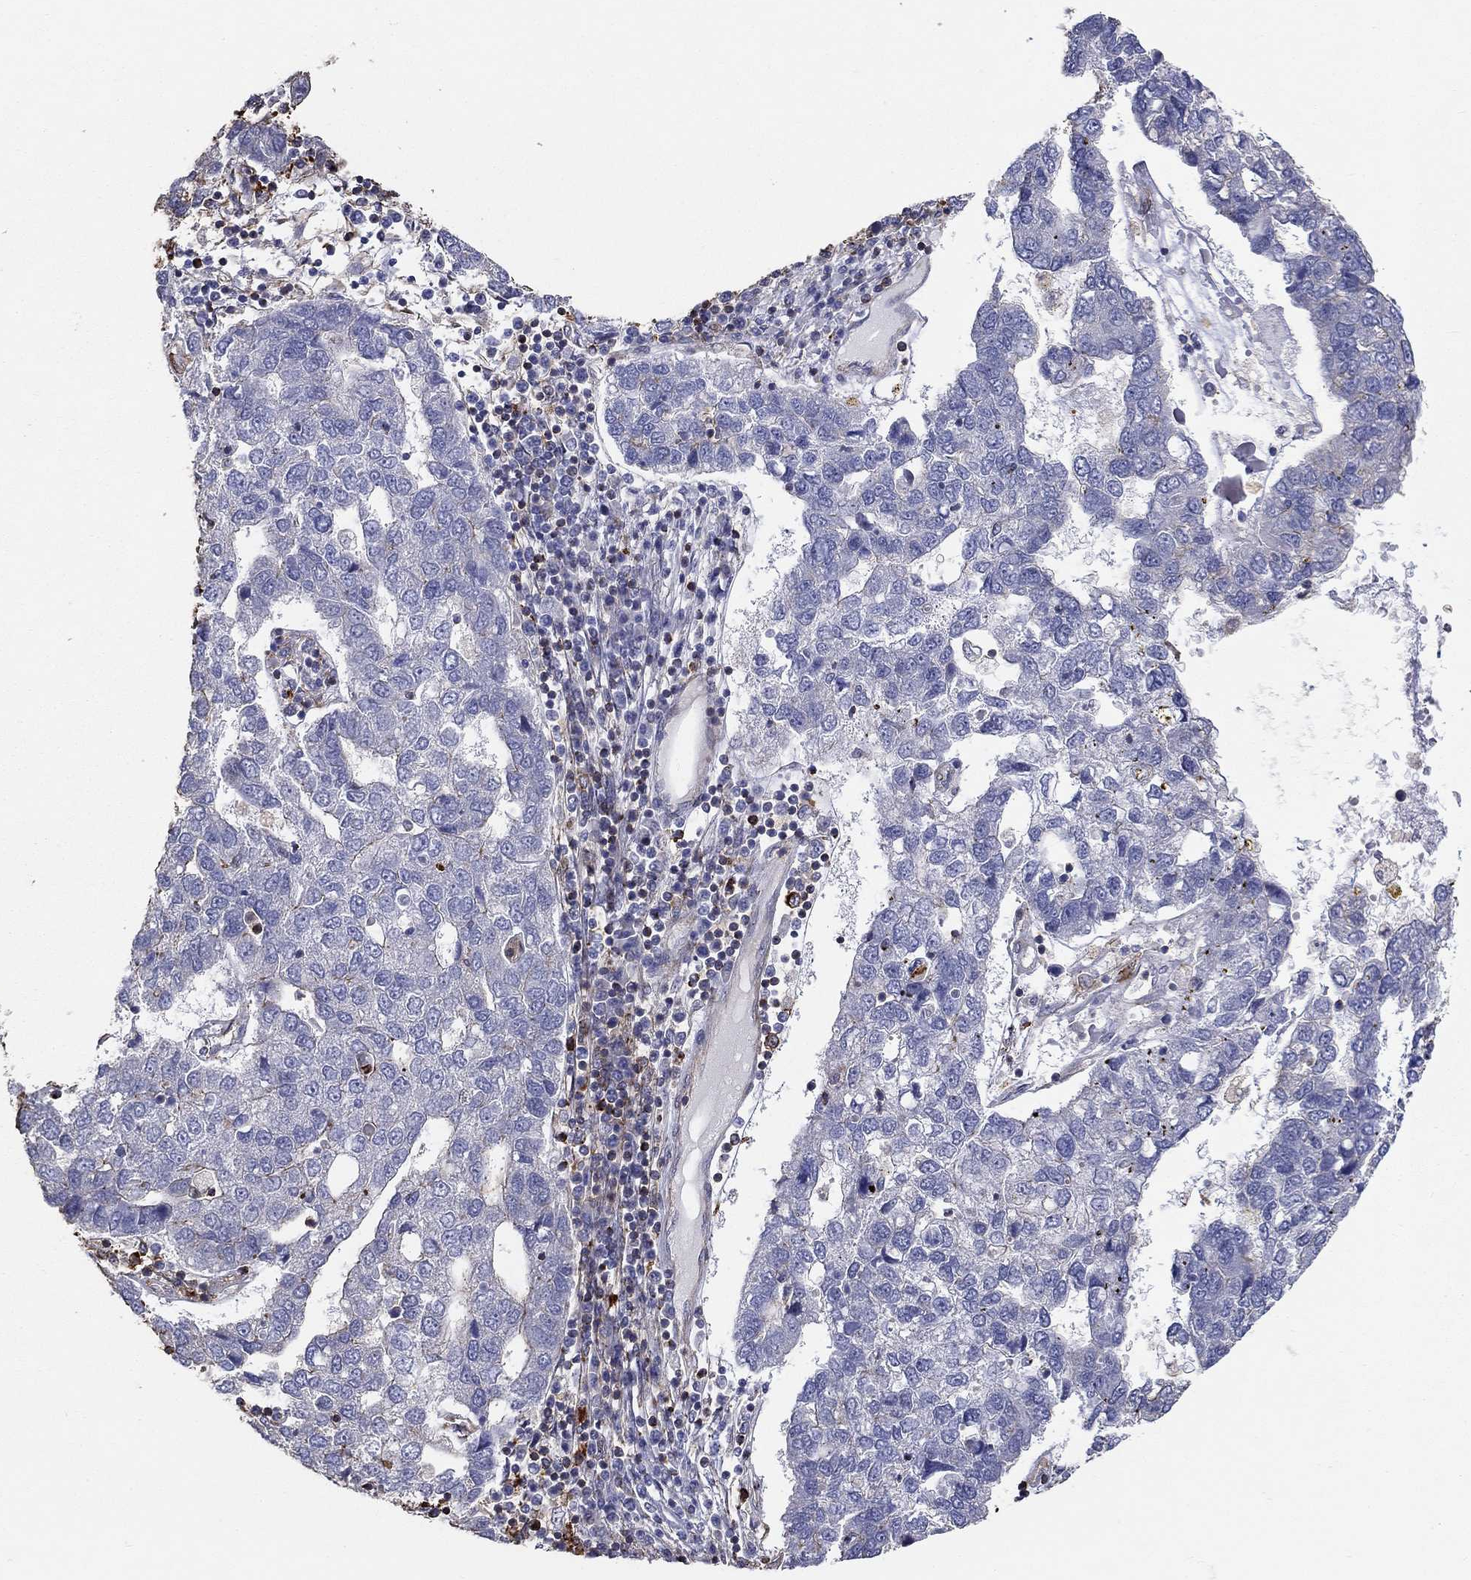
{"staining": {"intensity": "strong", "quantity": "<25%", "location": "cytoplasmic/membranous"}, "tissue": "pancreatic cancer", "cell_type": "Tumor cells", "image_type": "cancer", "snomed": [{"axis": "morphology", "description": "Adenocarcinoma, NOS"}, {"axis": "topography", "description": "Pancreas"}], "caption": "A medium amount of strong cytoplasmic/membranous expression is identified in about <25% of tumor cells in adenocarcinoma (pancreatic) tissue.", "gene": "NPHP1", "patient": {"sex": "female", "age": 61}}